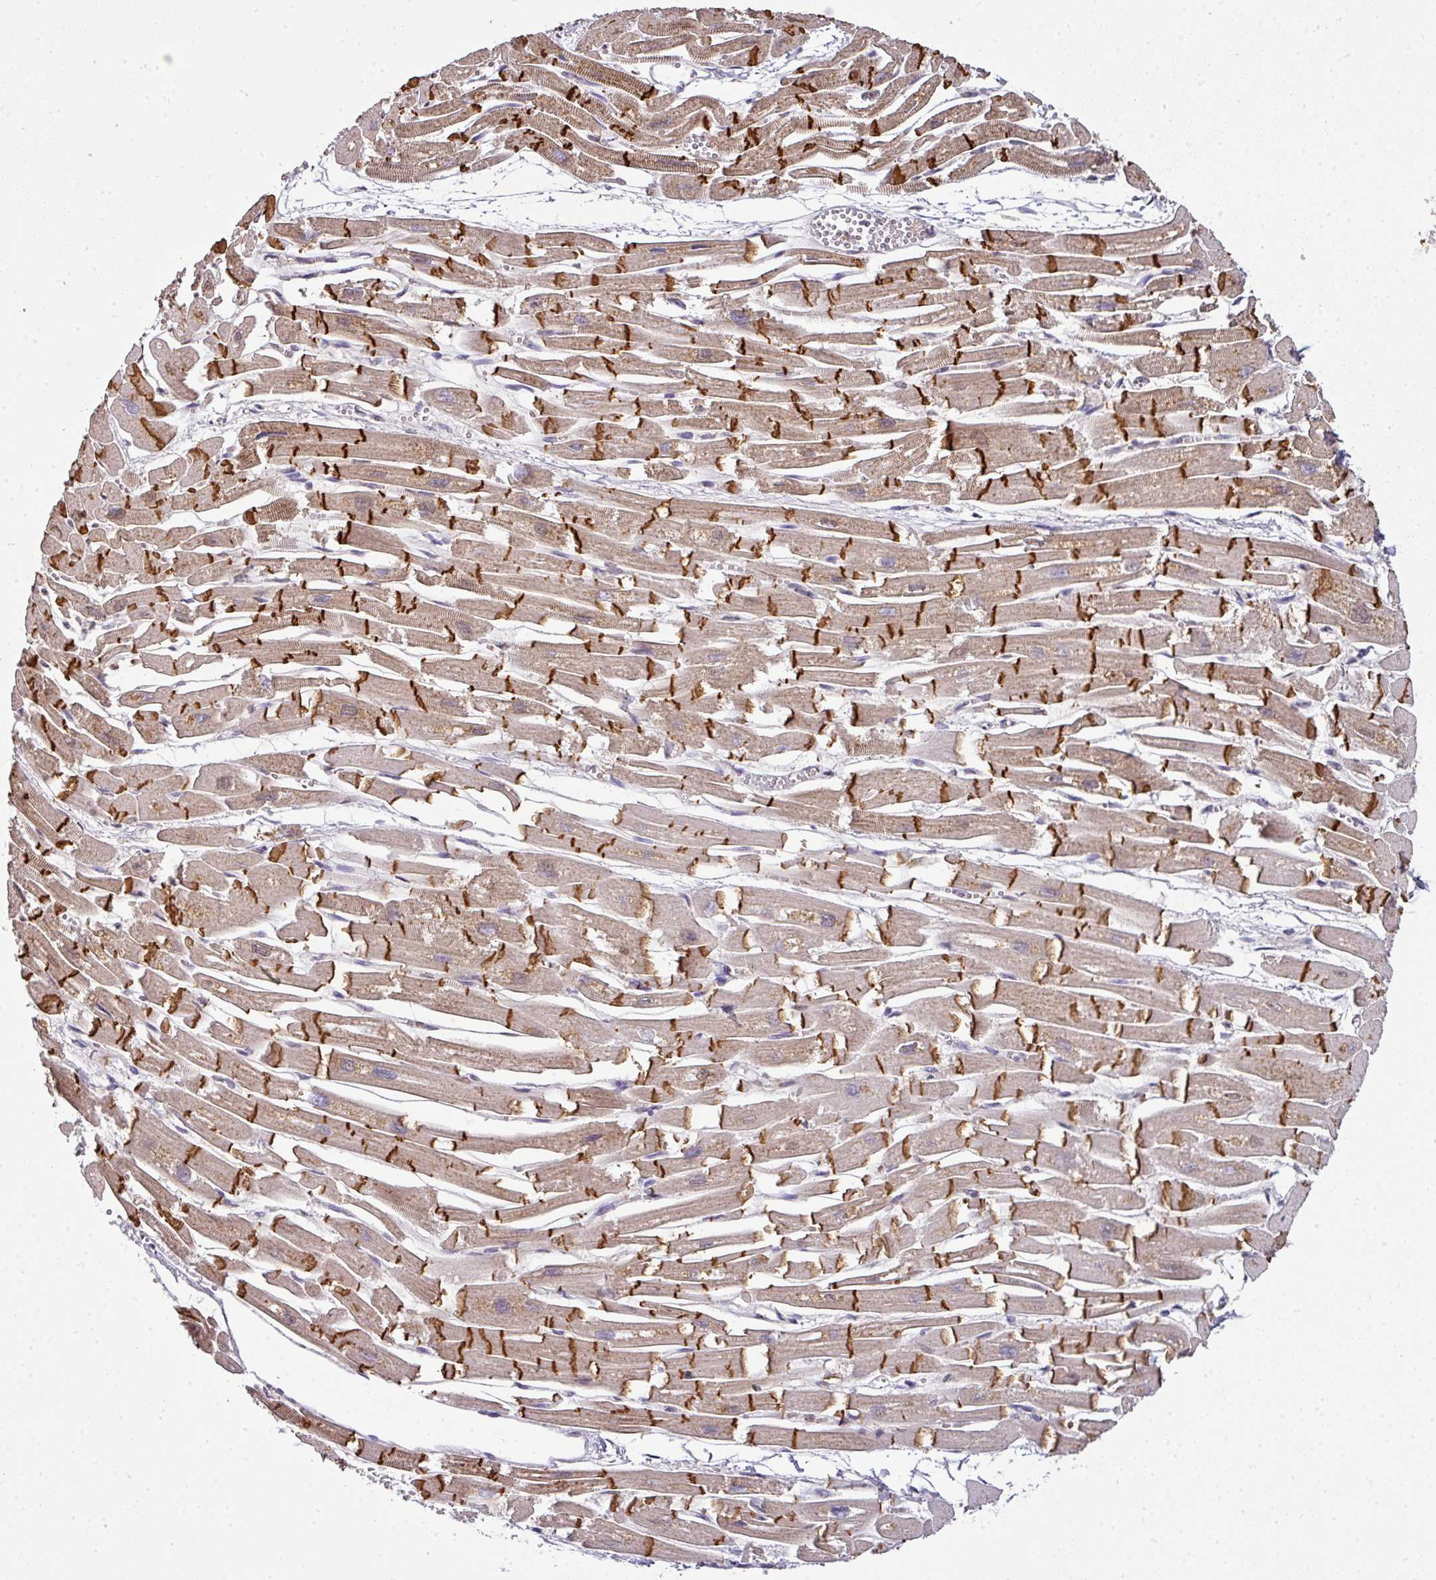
{"staining": {"intensity": "strong", "quantity": "25%-75%", "location": "cytoplasmic/membranous"}, "tissue": "heart muscle", "cell_type": "Cardiomyocytes", "image_type": "normal", "snomed": [{"axis": "morphology", "description": "Normal tissue, NOS"}, {"axis": "topography", "description": "Heart"}], "caption": "IHC (DAB (3,3'-diaminobenzidine)) staining of unremarkable heart muscle exhibits strong cytoplasmic/membranous protein staining in about 25%-75% of cardiomyocytes. (IHC, brightfield microscopy, high magnification).", "gene": "JPH2", "patient": {"sex": "male", "age": 54}}